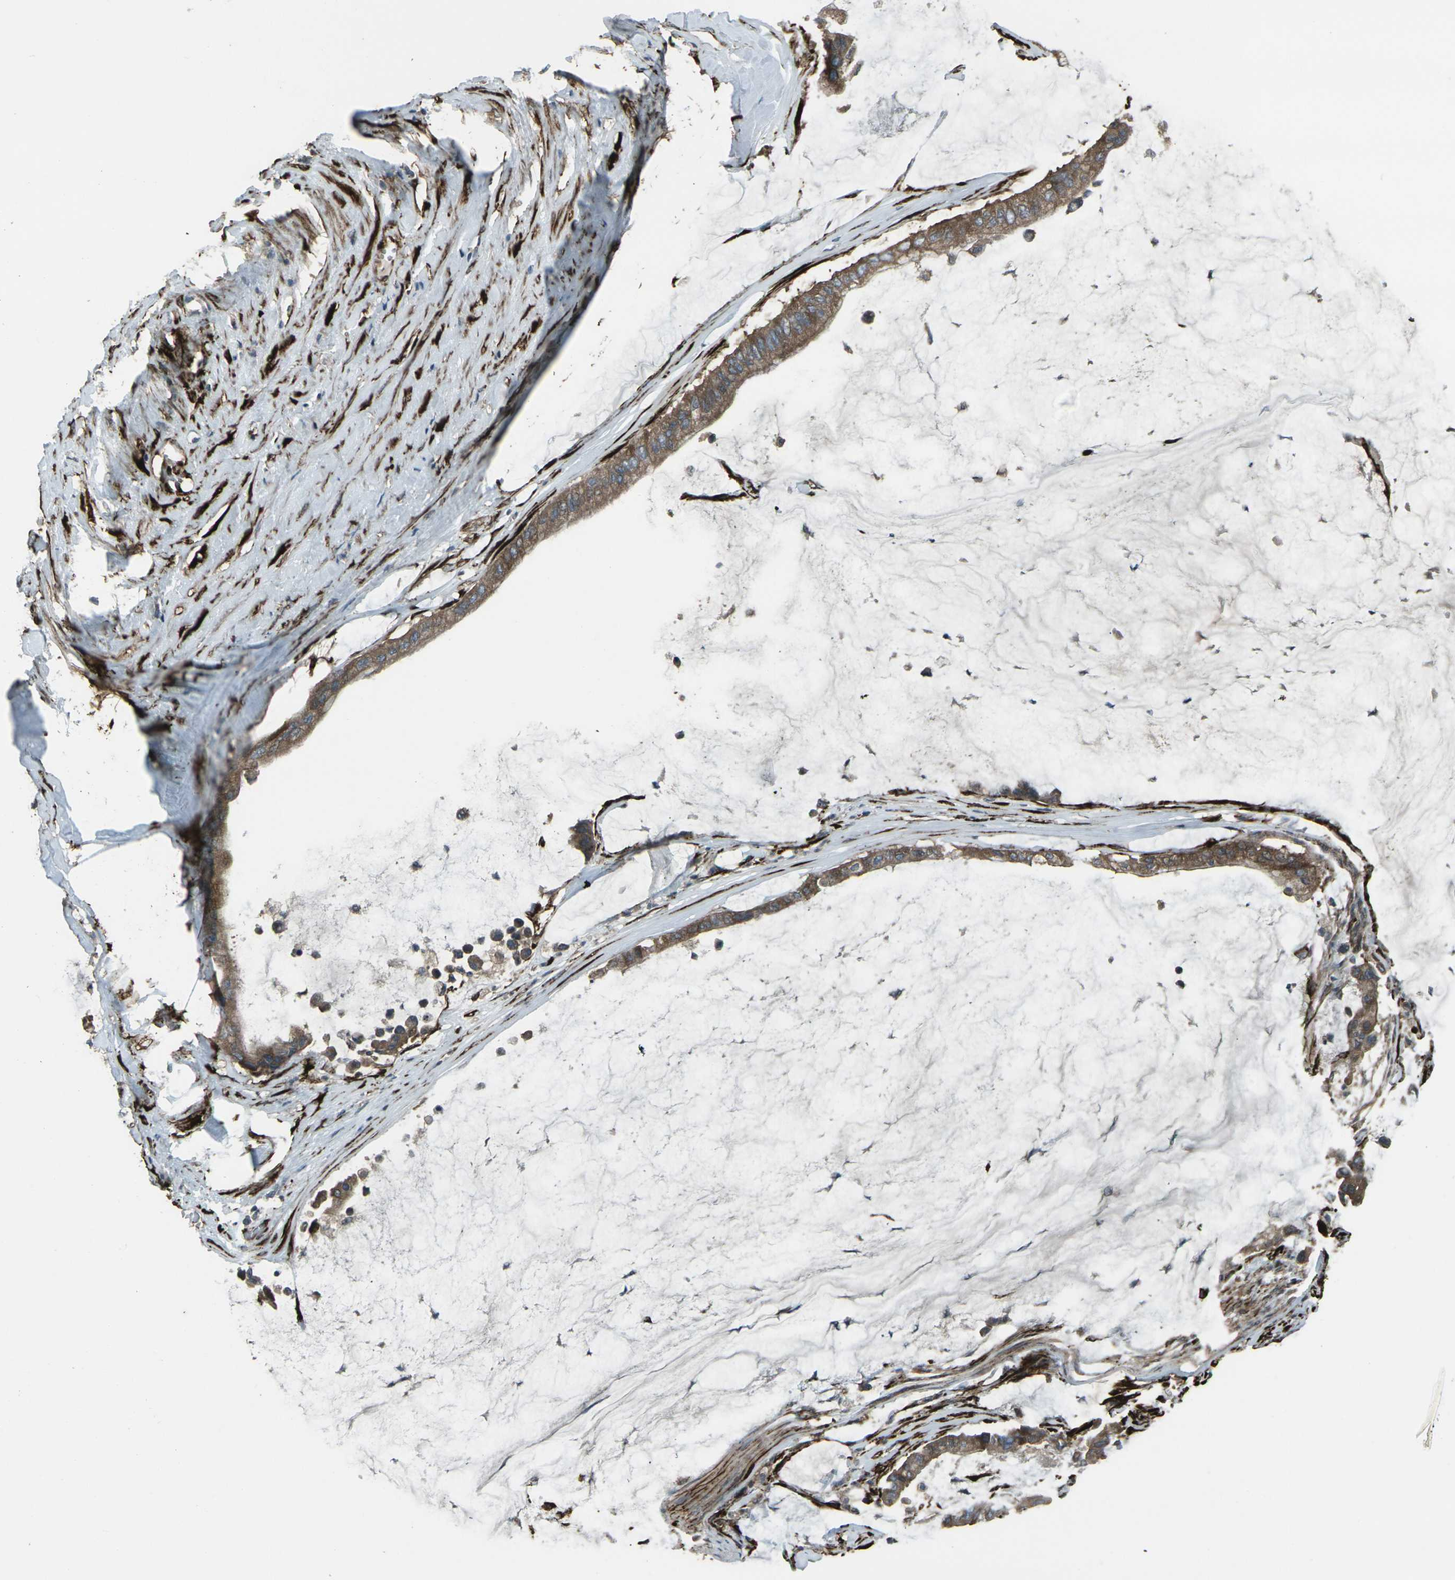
{"staining": {"intensity": "moderate", "quantity": ">75%", "location": "cytoplasmic/membranous"}, "tissue": "pancreatic cancer", "cell_type": "Tumor cells", "image_type": "cancer", "snomed": [{"axis": "morphology", "description": "Adenocarcinoma, NOS"}, {"axis": "topography", "description": "Pancreas"}], "caption": "This is a photomicrograph of IHC staining of adenocarcinoma (pancreatic), which shows moderate staining in the cytoplasmic/membranous of tumor cells.", "gene": "LSMEM1", "patient": {"sex": "male", "age": 41}}